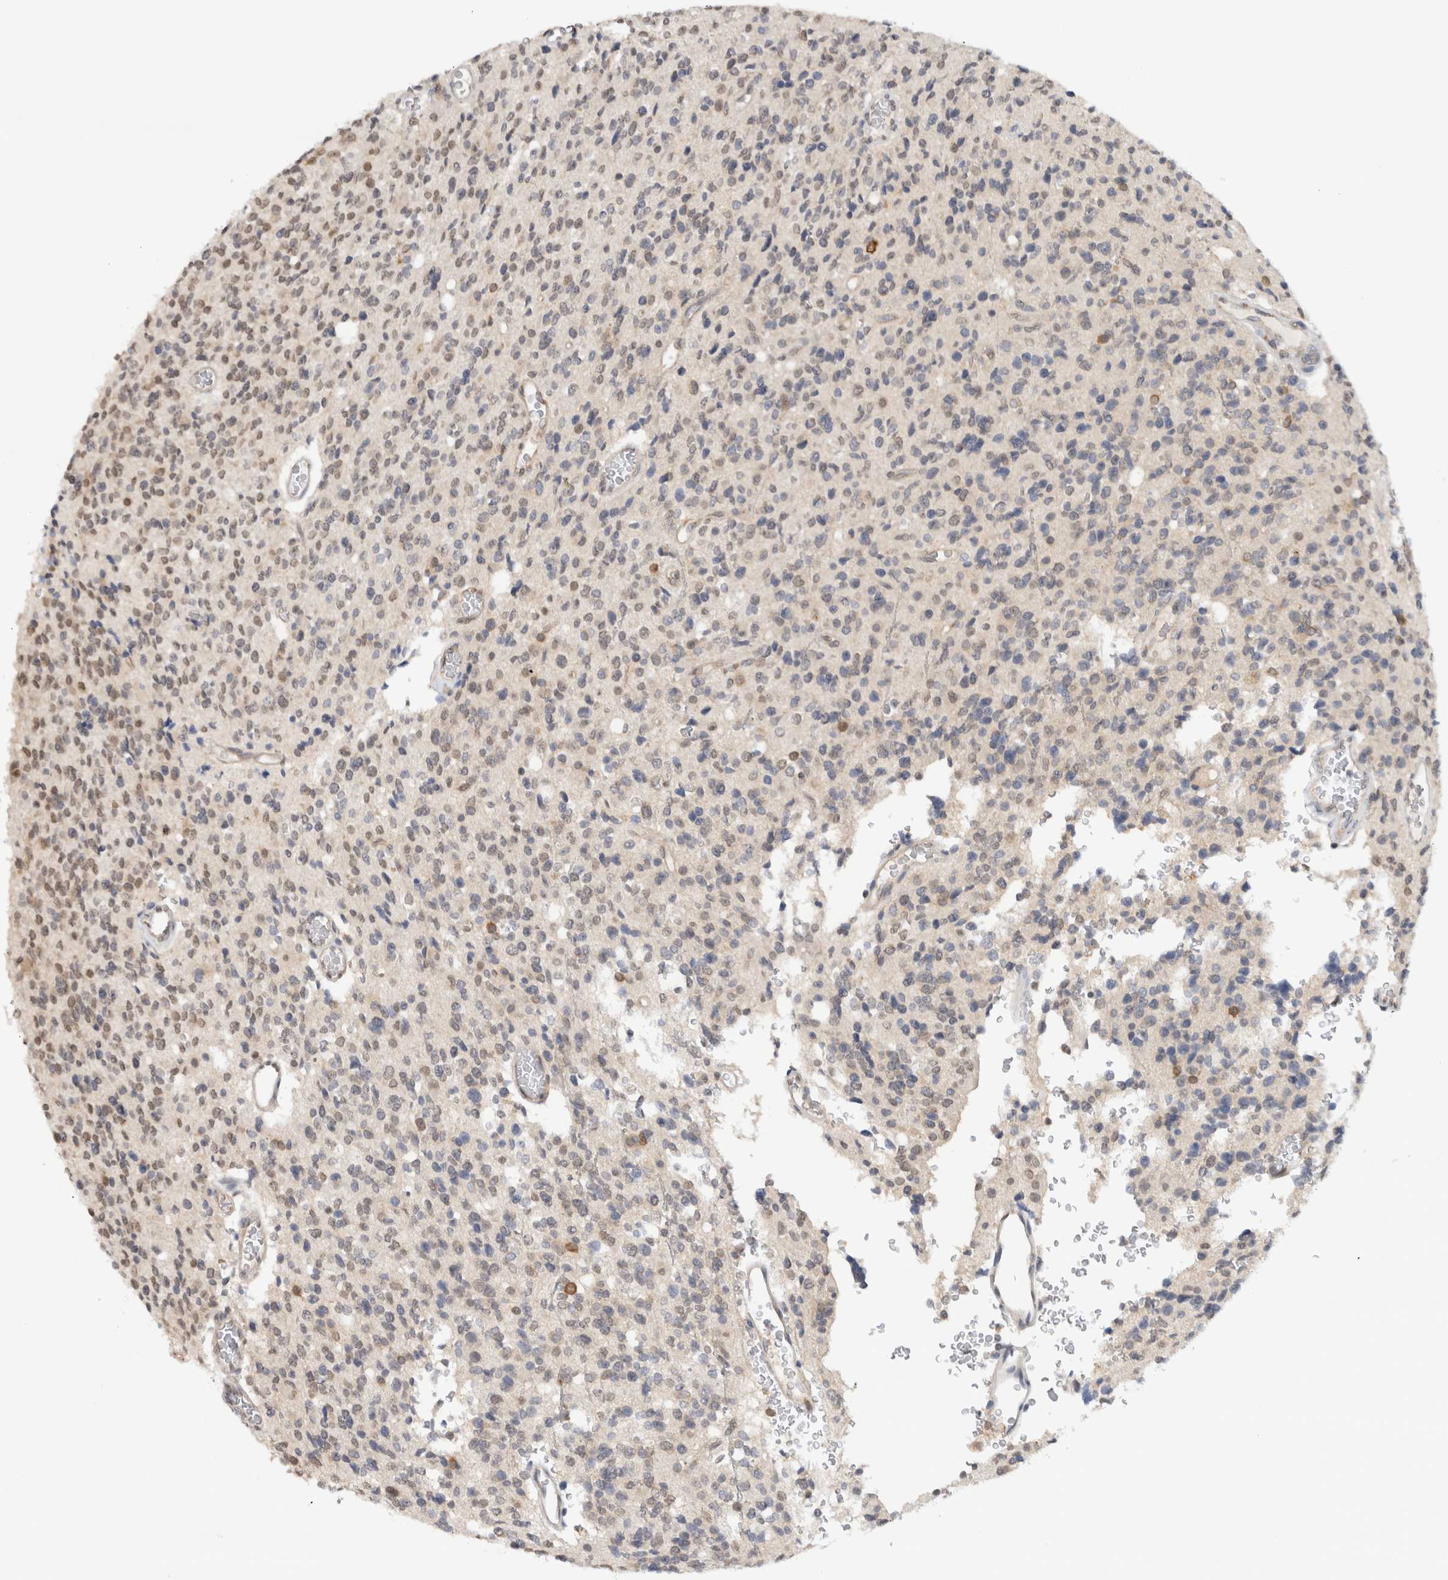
{"staining": {"intensity": "weak", "quantity": "<25%", "location": "cytoplasmic/membranous,nuclear"}, "tissue": "glioma", "cell_type": "Tumor cells", "image_type": "cancer", "snomed": [{"axis": "morphology", "description": "Glioma, malignant, High grade"}, {"axis": "topography", "description": "Brain"}], "caption": "This is an immunohistochemistry image of human glioma. There is no expression in tumor cells.", "gene": "EIF4G3", "patient": {"sex": "male", "age": 34}}